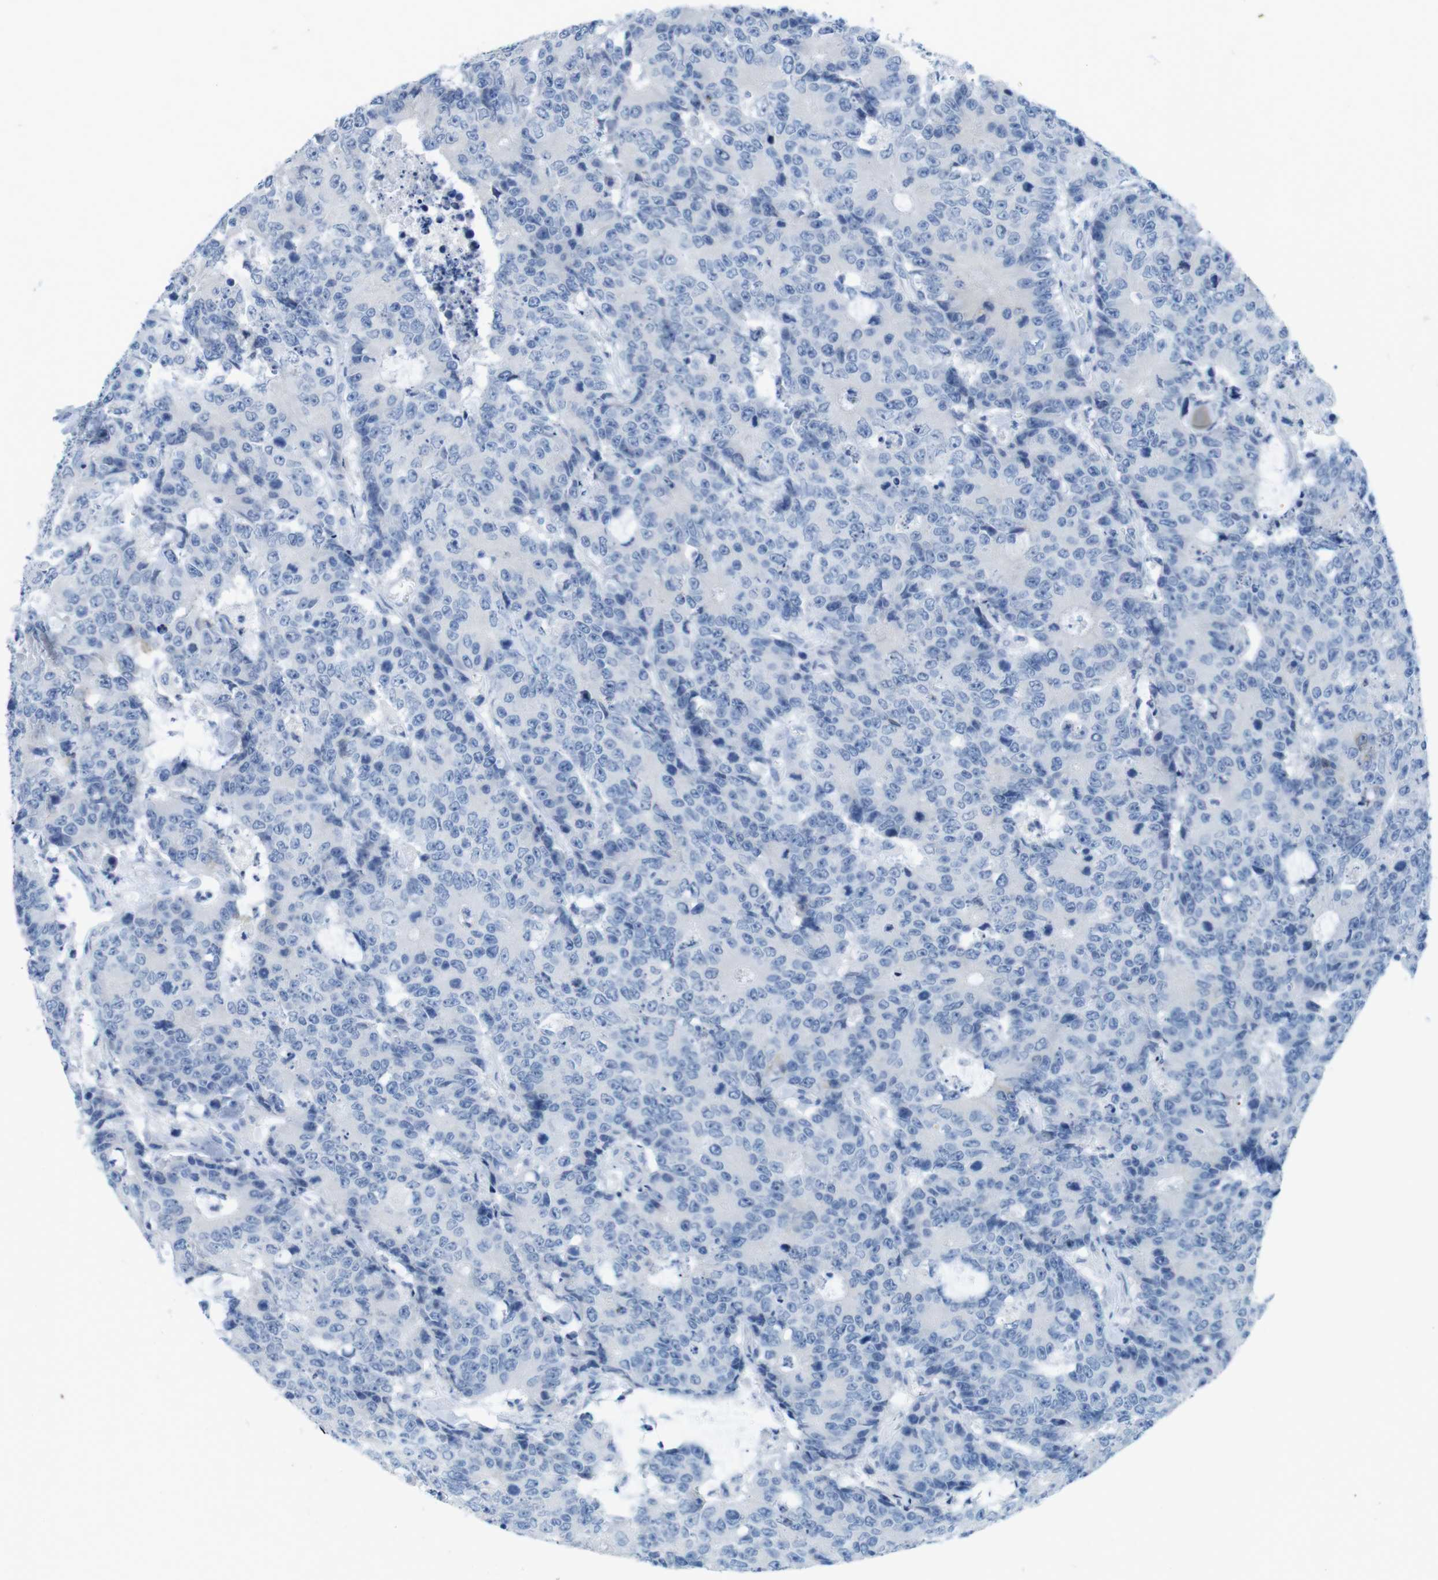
{"staining": {"intensity": "negative", "quantity": "none", "location": "none"}, "tissue": "colorectal cancer", "cell_type": "Tumor cells", "image_type": "cancer", "snomed": [{"axis": "morphology", "description": "Adenocarcinoma, NOS"}, {"axis": "topography", "description": "Colon"}], "caption": "This is an IHC micrograph of colorectal cancer (adenocarcinoma). There is no expression in tumor cells.", "gene": "GAP43", "patient": {"sex": "female", "age": 86}}